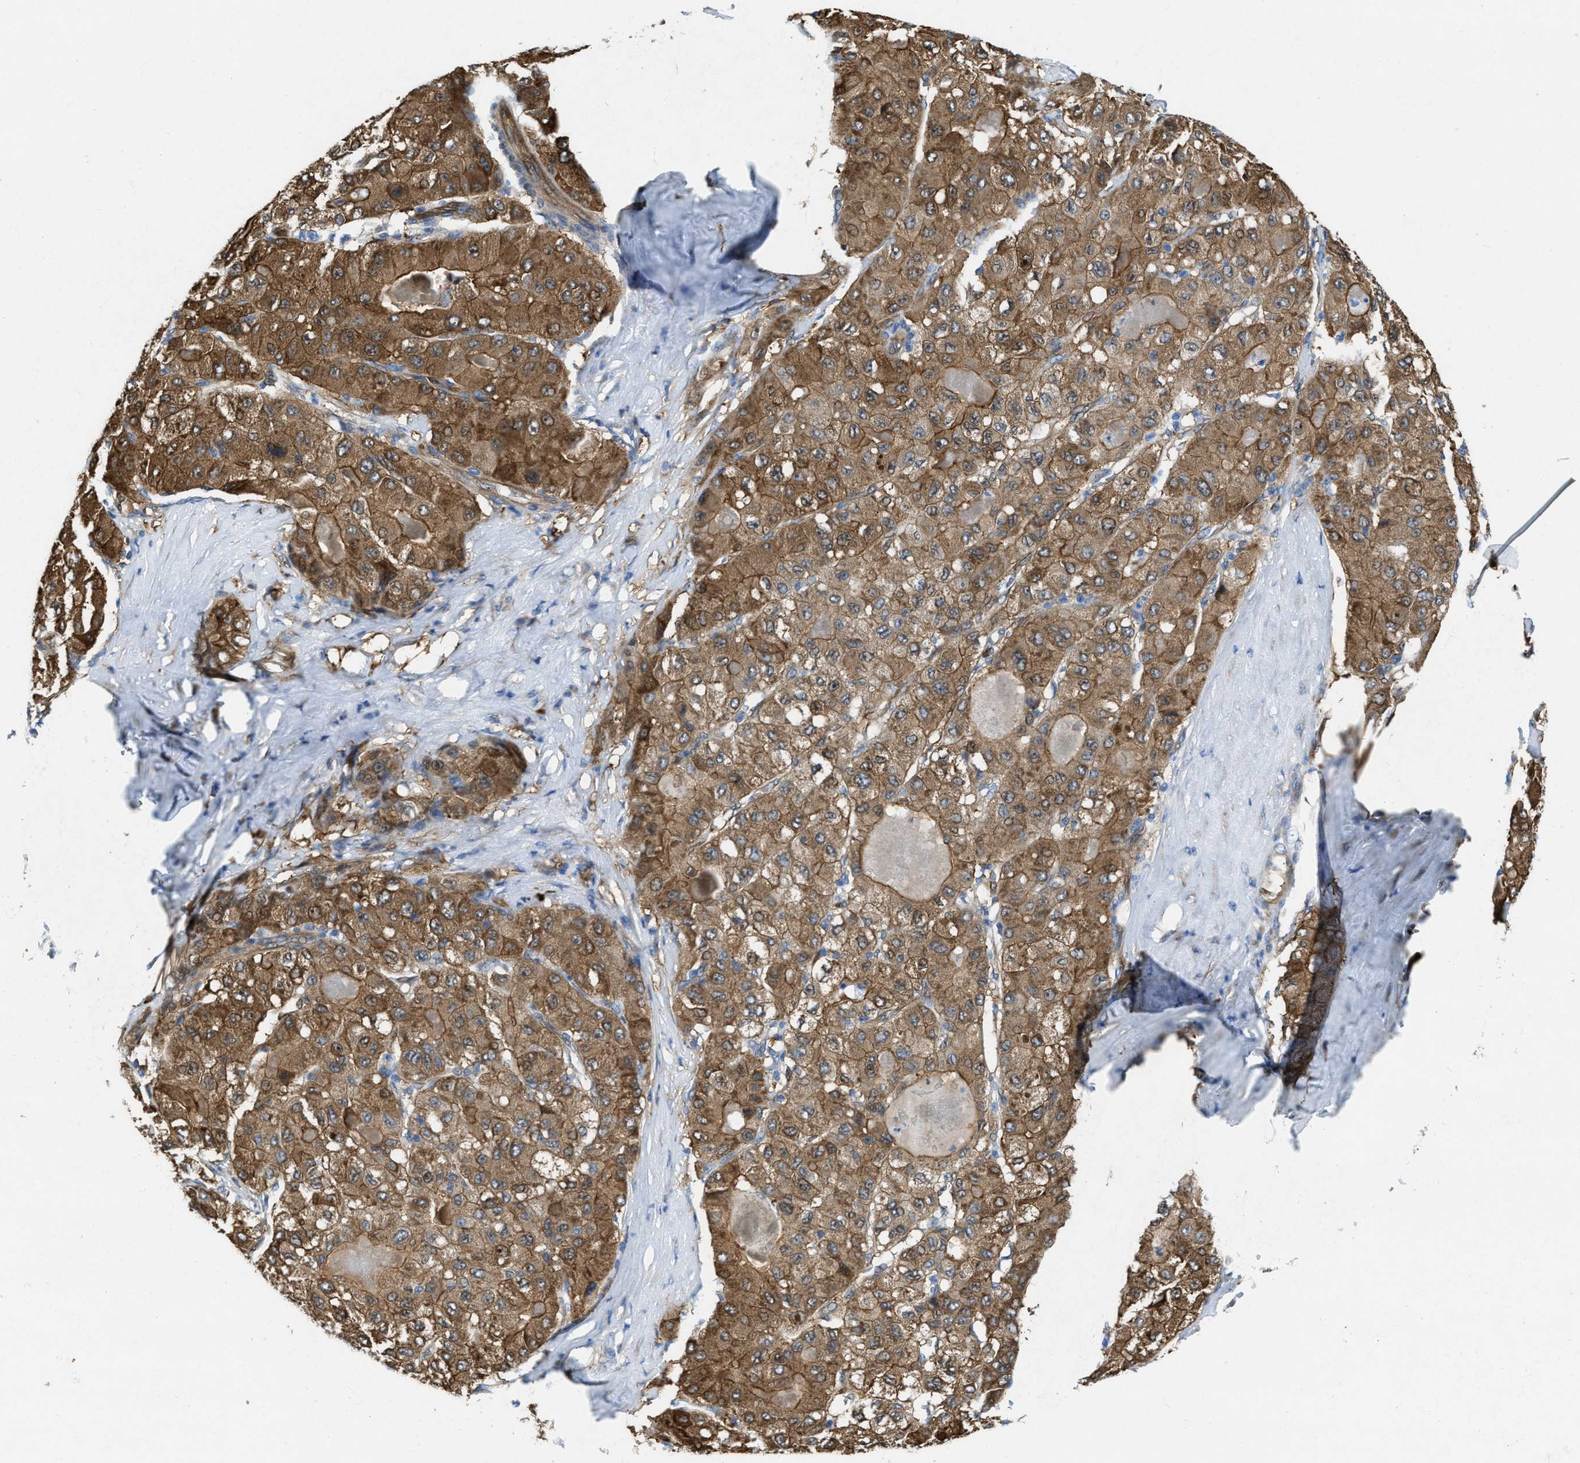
{"staining": {"intensity": "moderate", "quantity": ">75%", "location": "cytoplasmic/membranous"}, "tissue": "liver cancer", "cell_type": "Tumor cells", "image_type": "cancer", "snomed": [{"axis": "morphology", "description": "Carcinoma, Hepatocellular, NOS"}, {"axis": "topography", "description": "Liver"}], "caption": "DAB immunohistochemical staining of liver hepatocellular carcinoma demonstrates moderate cytoplasmic/membranous protein positivity in about >75% of tumor cells.", "gene": "ASS1", "patient": {"sex": "male", "age": 80}}